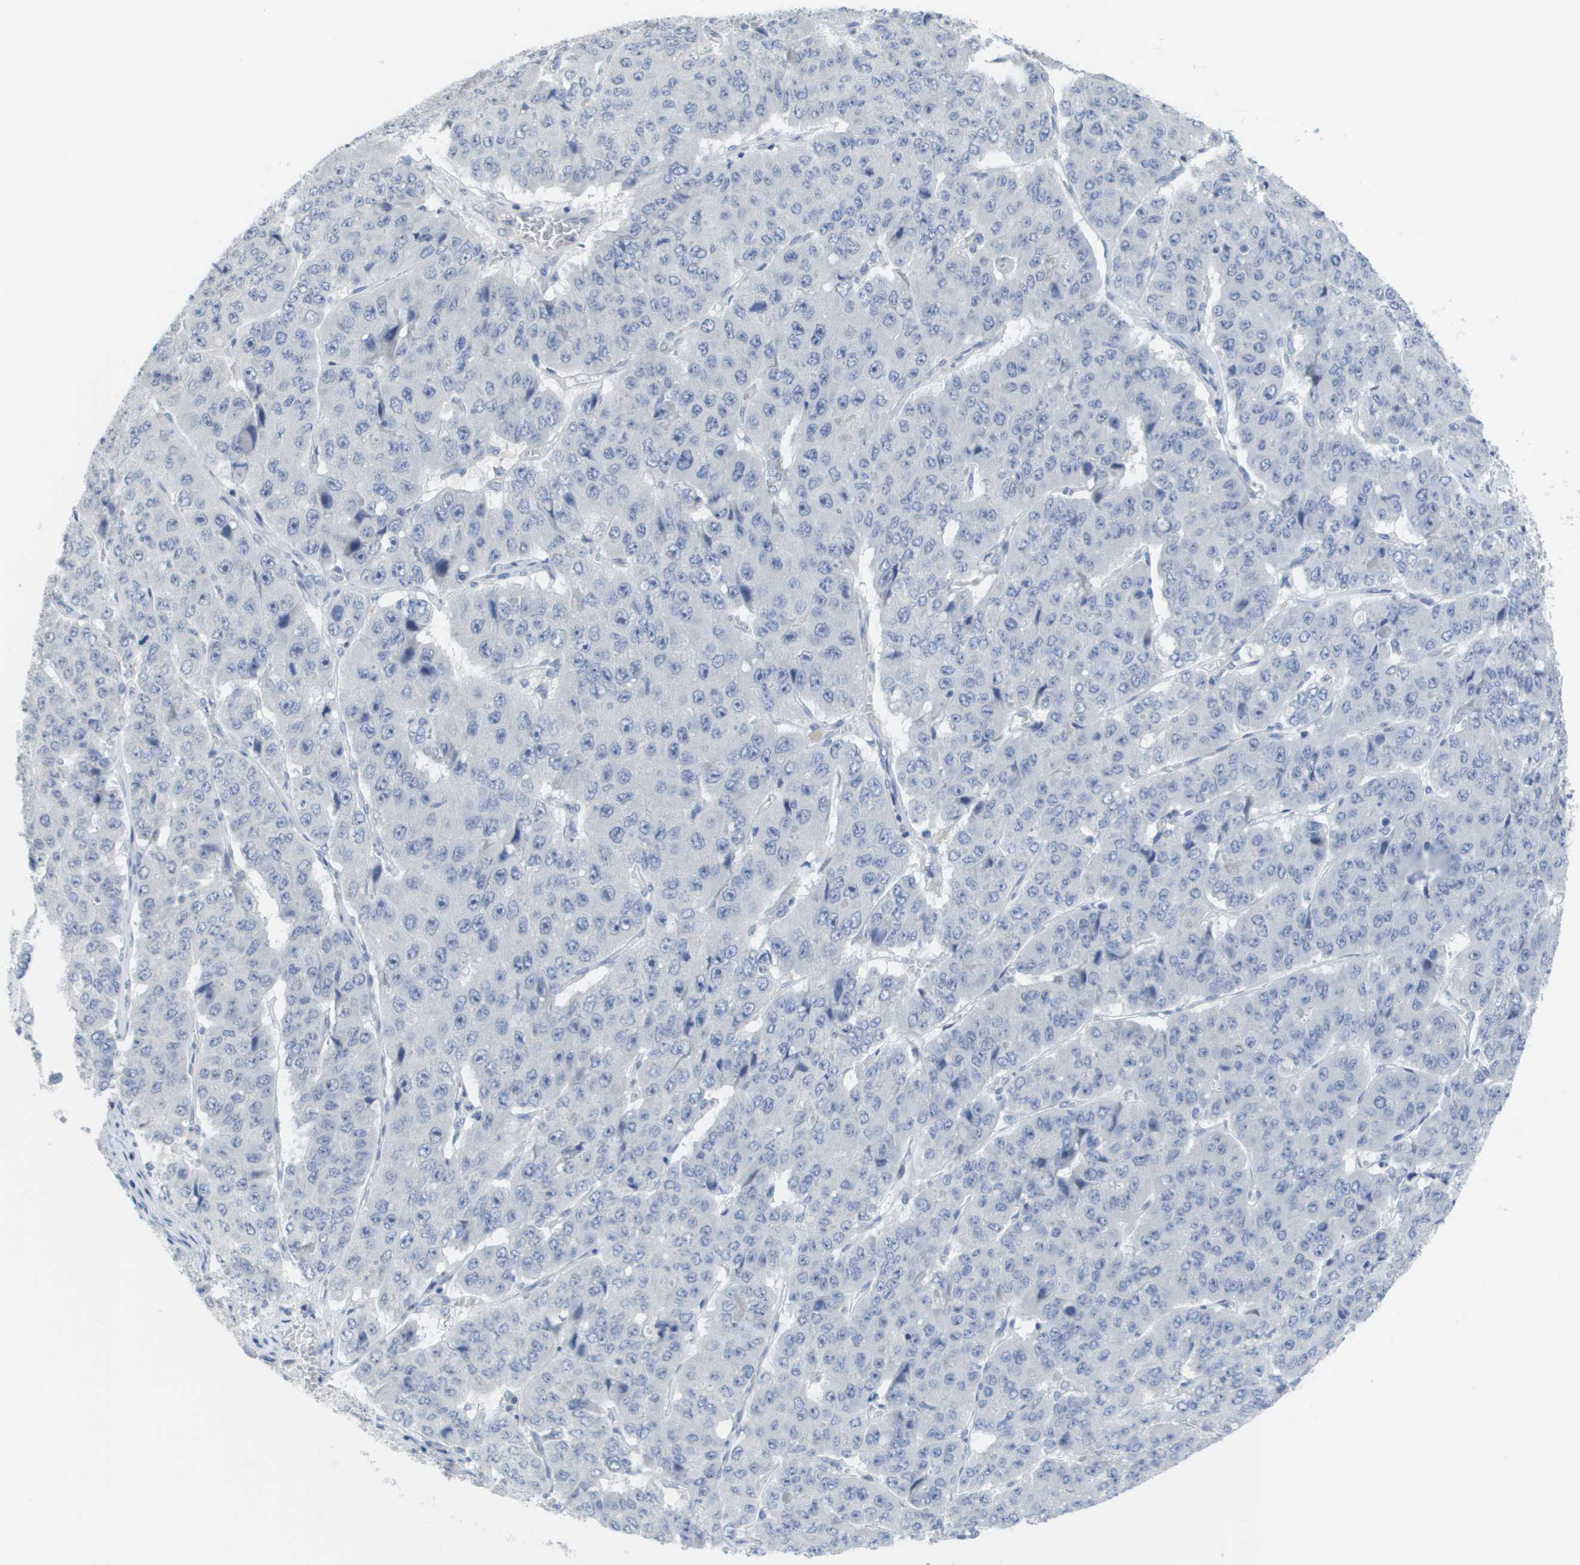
{"staining": {"intensity": "negative", "quantity": "none", "location": "none"}, "tissue": "pancreatic cancer", "cell_type": "Tumor cells", "image_type": "cancer", "snomed": [{"axis": "morphology", "description": "Adenocarcinoma, NOS"}, {"axis": "topography", "description": "Pancreas"}], "caption": "Pancreatic cancer was stained to show a protein in brown. There is no significant staining in tumor cells.", "gene": "PDE4A", "patient": {"sex": "male", "age": 50}}